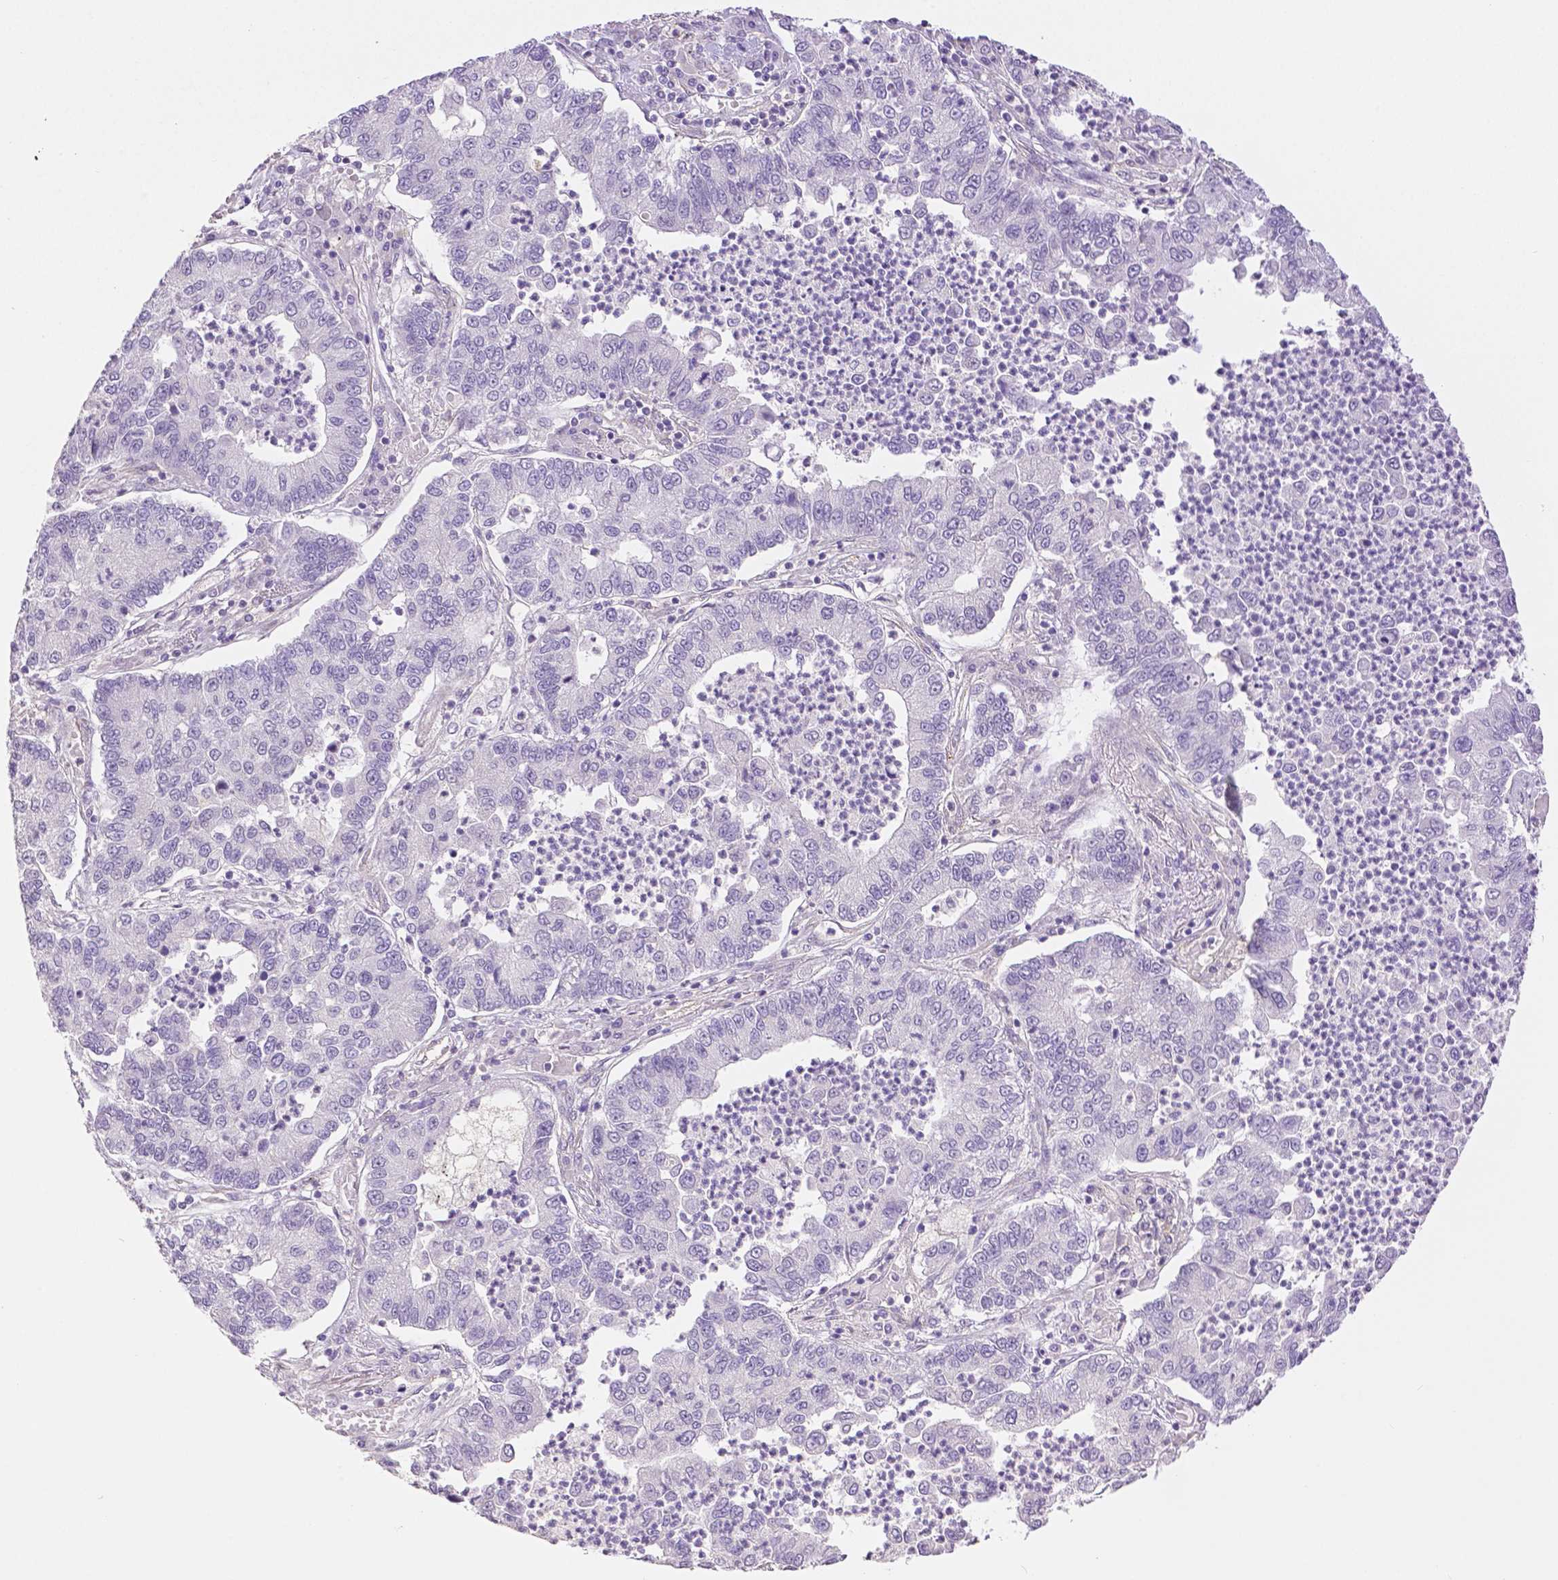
{"staining": {"intensity": "negative", "quantity": "none", "location": "none"}, "tissue": "lung cancer", "cell_type": "Tumor cells", "image_type": "cancer", "snomed": [{"axis": "morphology", "description": "Adenocarcinoma, NOS"}, {"axis": "topography", "description": "Lung"}], "caption": "A micrograph of human adenocarcinoma (lung) is negative for staining in tumor cells.", "gene": "THY1", "patient": {"sex": "female", "age": 57}}